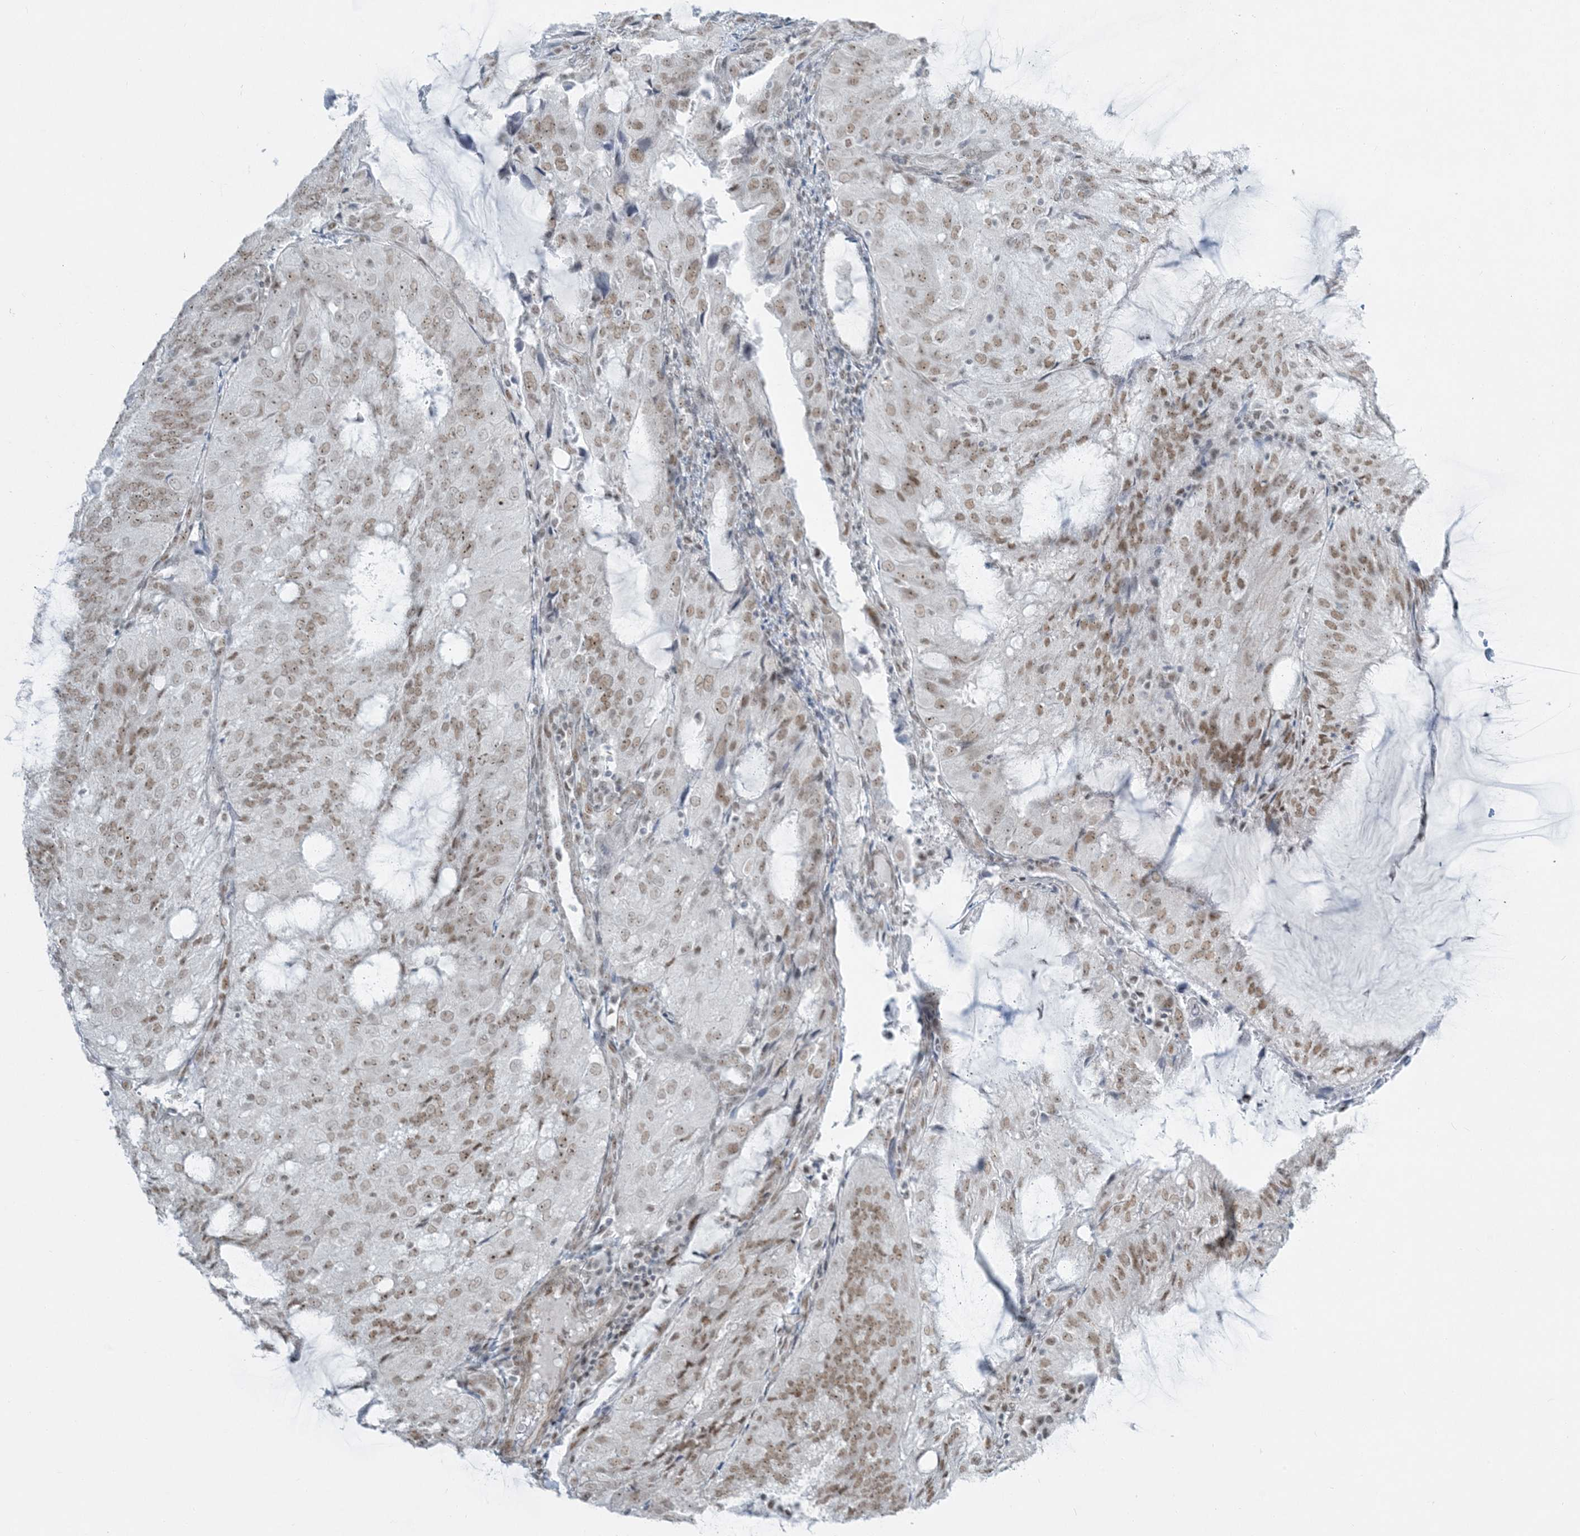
{"staining": {"intensity": "weak", "quantity": ">75%", "location": "nuclear"}, "tissue": "endometrial cancer", "cell_type": "Tumor cells", "image_type": "cancer", "snomed": [{"axis": "morphology", "description": "Adenocarcinoma, NOS"}, {"axis": "topography", "description": "Endometrium"}], "caption": "Endometrial cancer tissue exhibits weak nuclear positivity in approximately >75% of tumor cells, visualized by immunohistochemistry.", "gene": "ZNF787", "patient": {"sex": "female", "age": 81}}